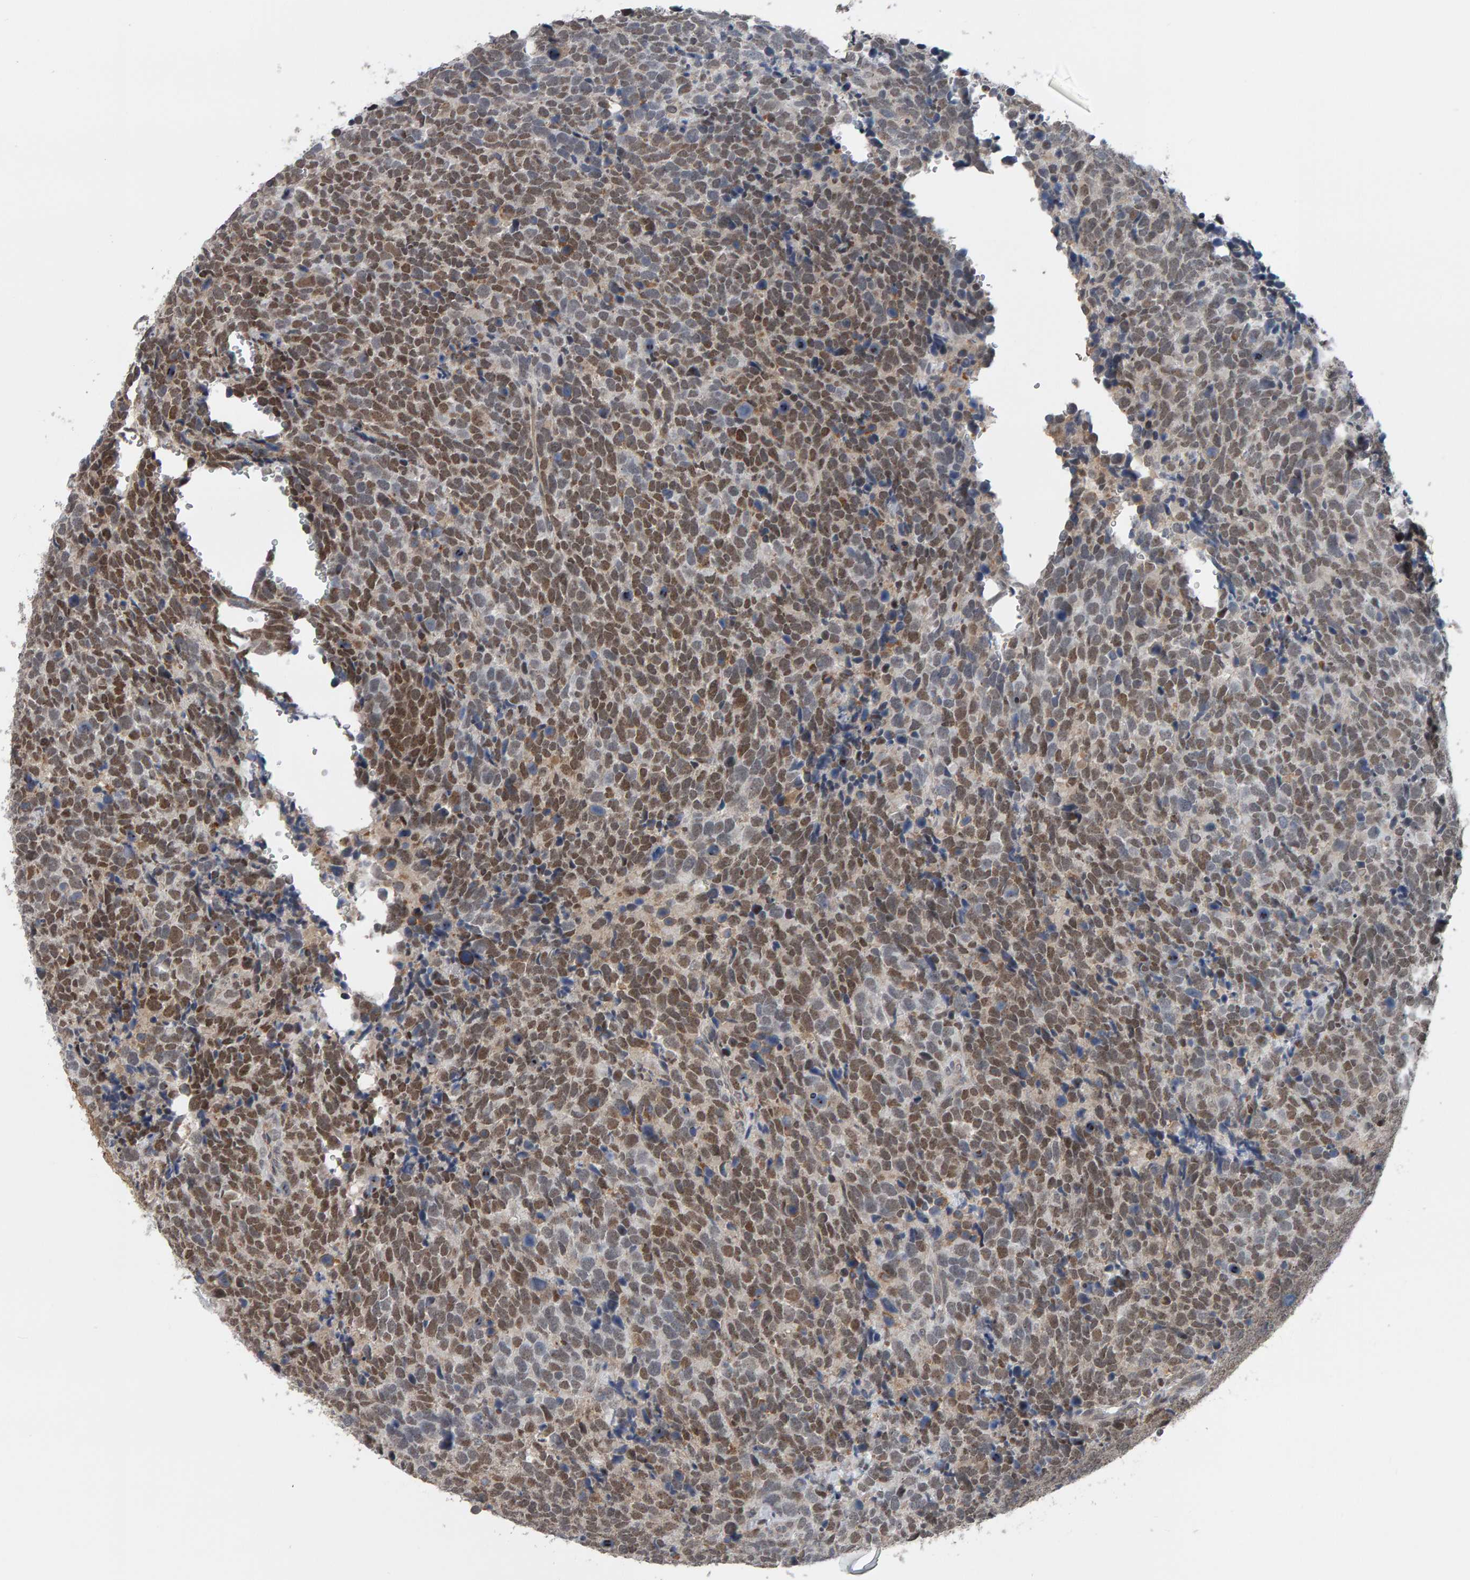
{"staining": {"intensity": "weak", "quantity": ">75%", "location": "nuclear"}, "tissue": "urothelial cancer", "cell_type": "Tumor cells", "image_type": "cancer", "snomed": [{"axis": "morphology", "description": "Urothelial carcinoma, High grade"}, {"axis": "topography", "description": "Urinary bladder"}], "caption": "Protein staining of urothelial carcinoma (high-grade) tissue reveals weak nuclear staining in about >75% of tumor cells.", "gene": "COASY", "patient": {"sex": "female", "age": 82}}